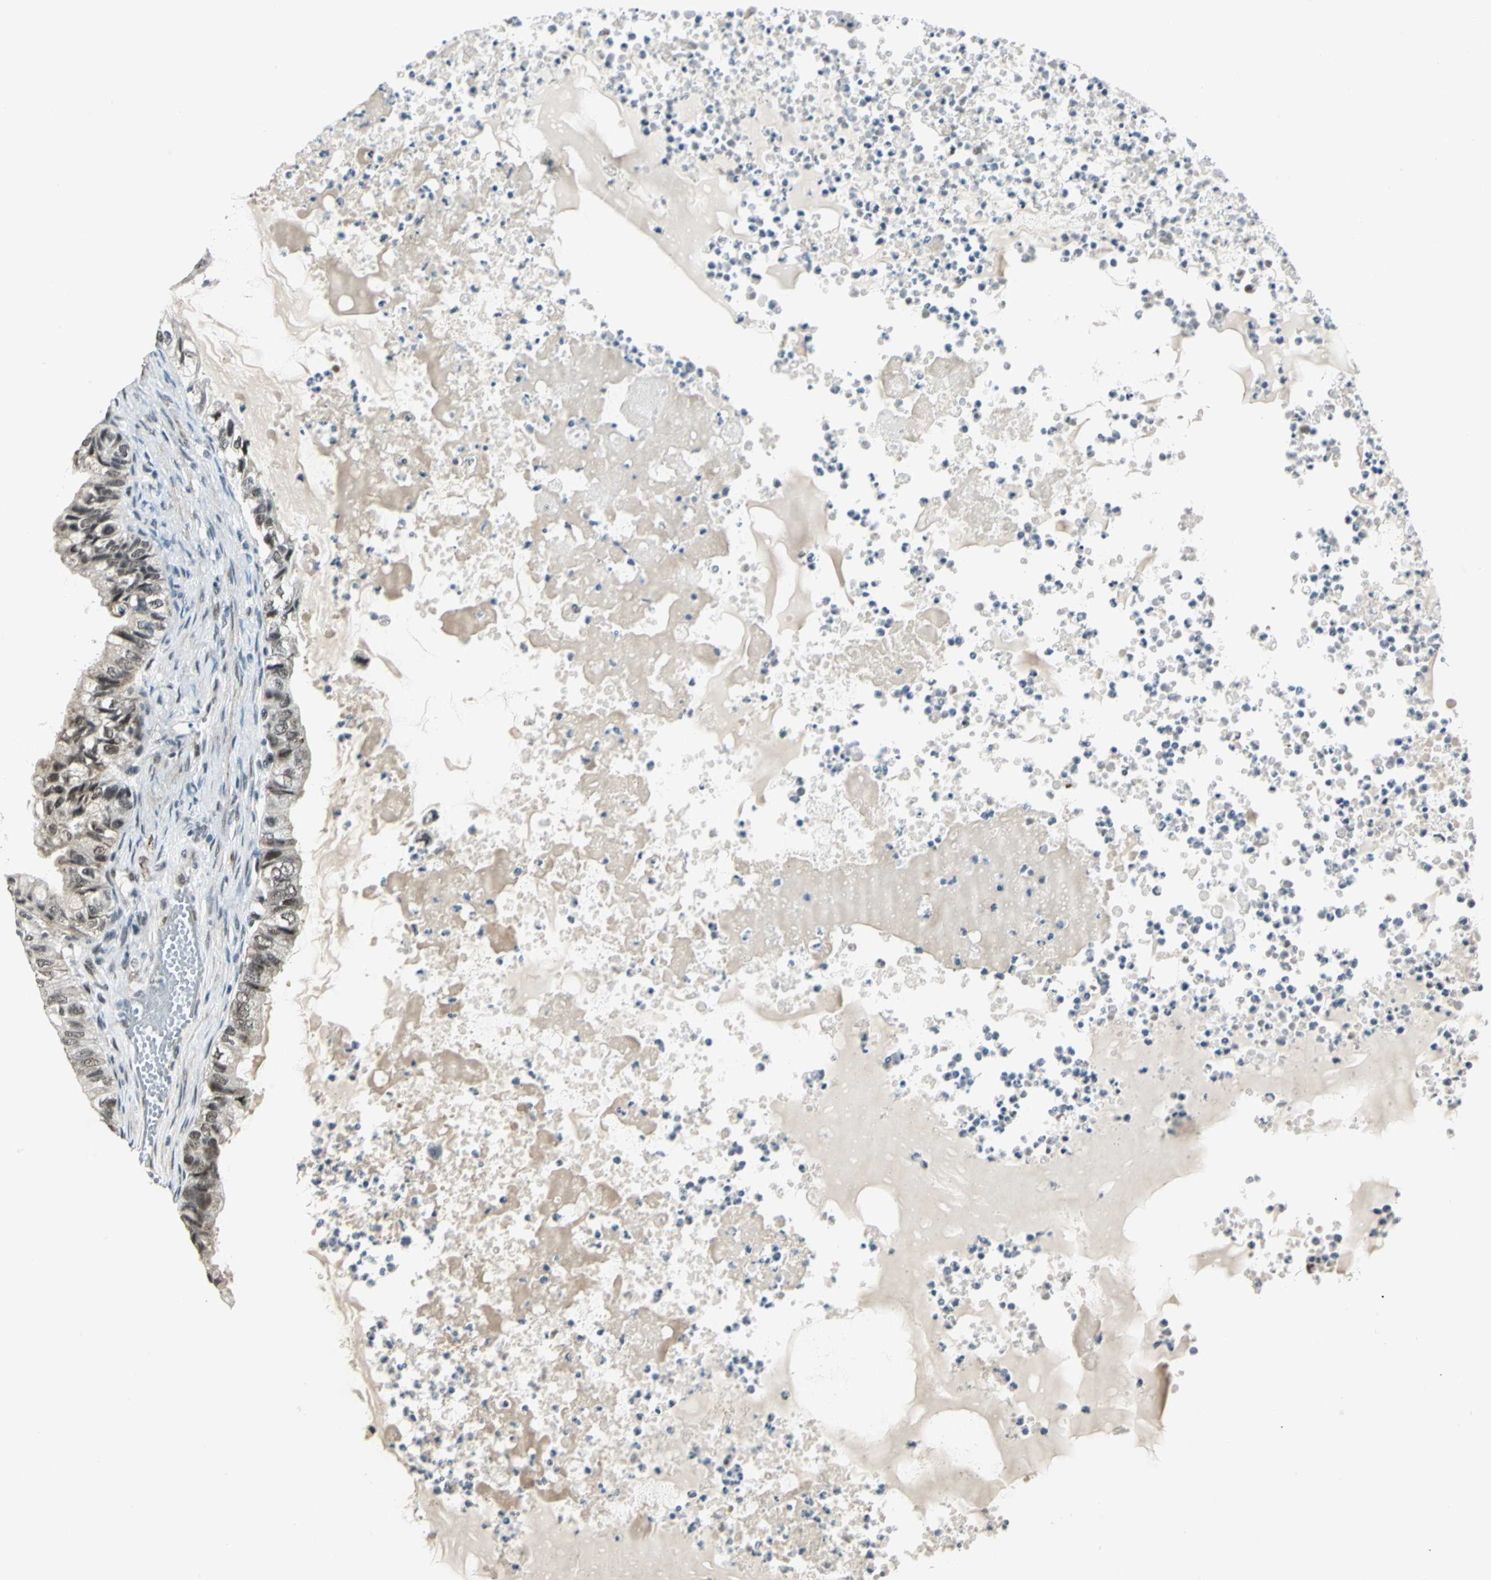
{"staining": {"intensity": "weak", "quantity": "25%-75%", "location": "cytoplasmic/membranous,nuclear"}, "tissue": "ovarian cancer", "cell_type": "Tumor cells", "image_type": "cancer", "snomed": [{"axis": "morphology", "description": "Cystadenocarcinoma, mucinous, NOS"}, {"axis": "topography", "description": "Ovary"}], "caption": "Protein staining by immunohistochemistry shows weak cytoplasmic/membranous and nuclear staining in about 25%-75% of tumor cells in ovarian cancer (mucinous cystadenocarcinoma).", "gene": "MTA1", "patient": {"sex": "female", "age": 80}}